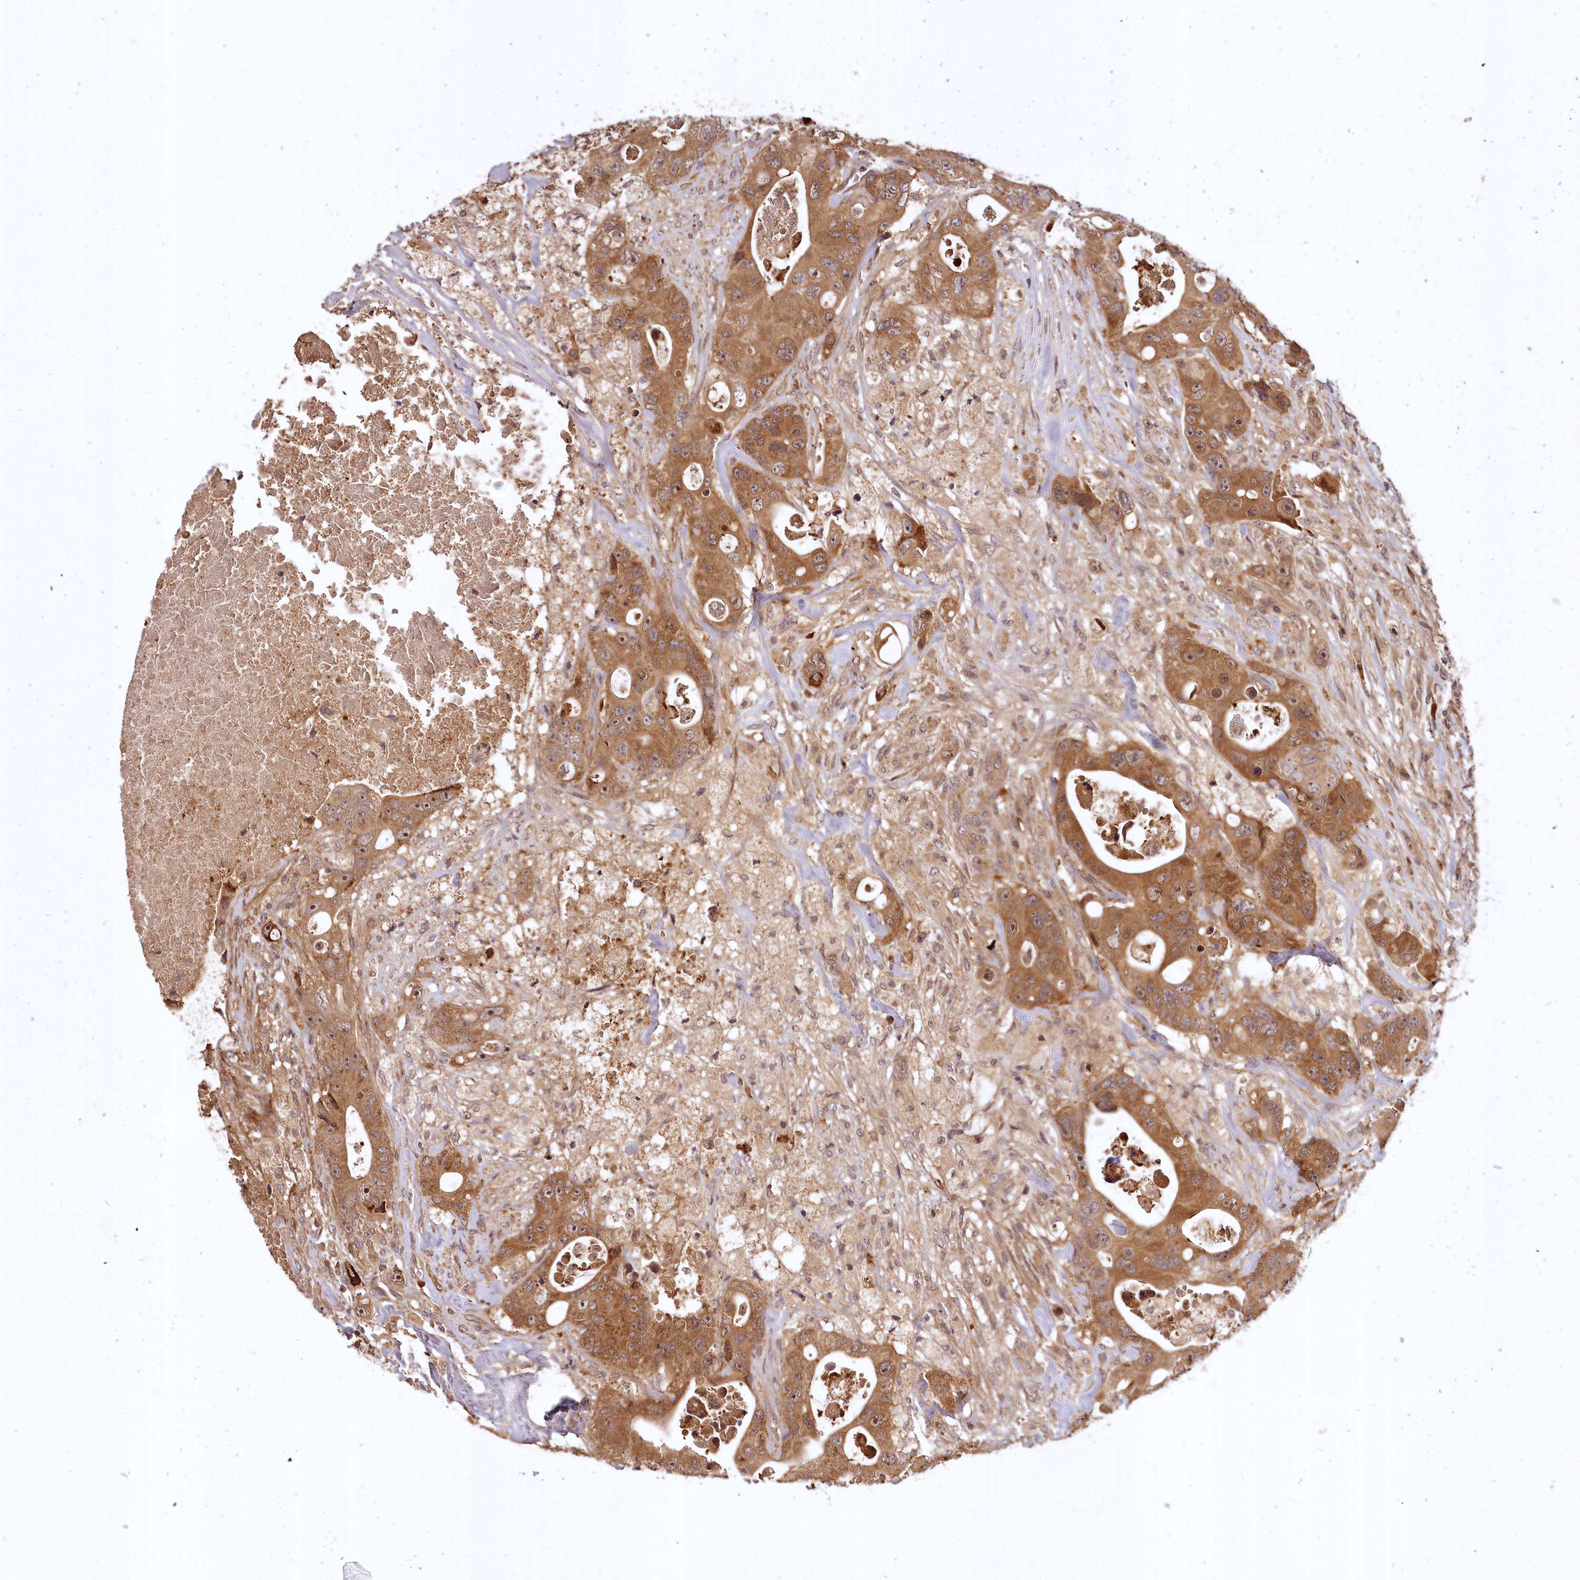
{"staining": {"intensity": "moderate", "quantity": ">75%", "location": "cytoplasmic/membranous,nuclear"}, "tissue": "colorectal cancer", "cell_type": "Tumor cells", "image_type": "cancer", "snomed": [{"axis": "morphology", "description": "Adenocarcinoma, NOS"}, {"axis": "topography", "description": "Colon"}], "caption": "Immunohistochemical staining of human colorectal cancer displays medium levels of moderate cytoplasmic/membranous and nuclear expression in approximately >75% of tumor cells. Nuclei are stained in blue.", "gene": "TTC12", "patient": {"sex": "female", "age": 46}}